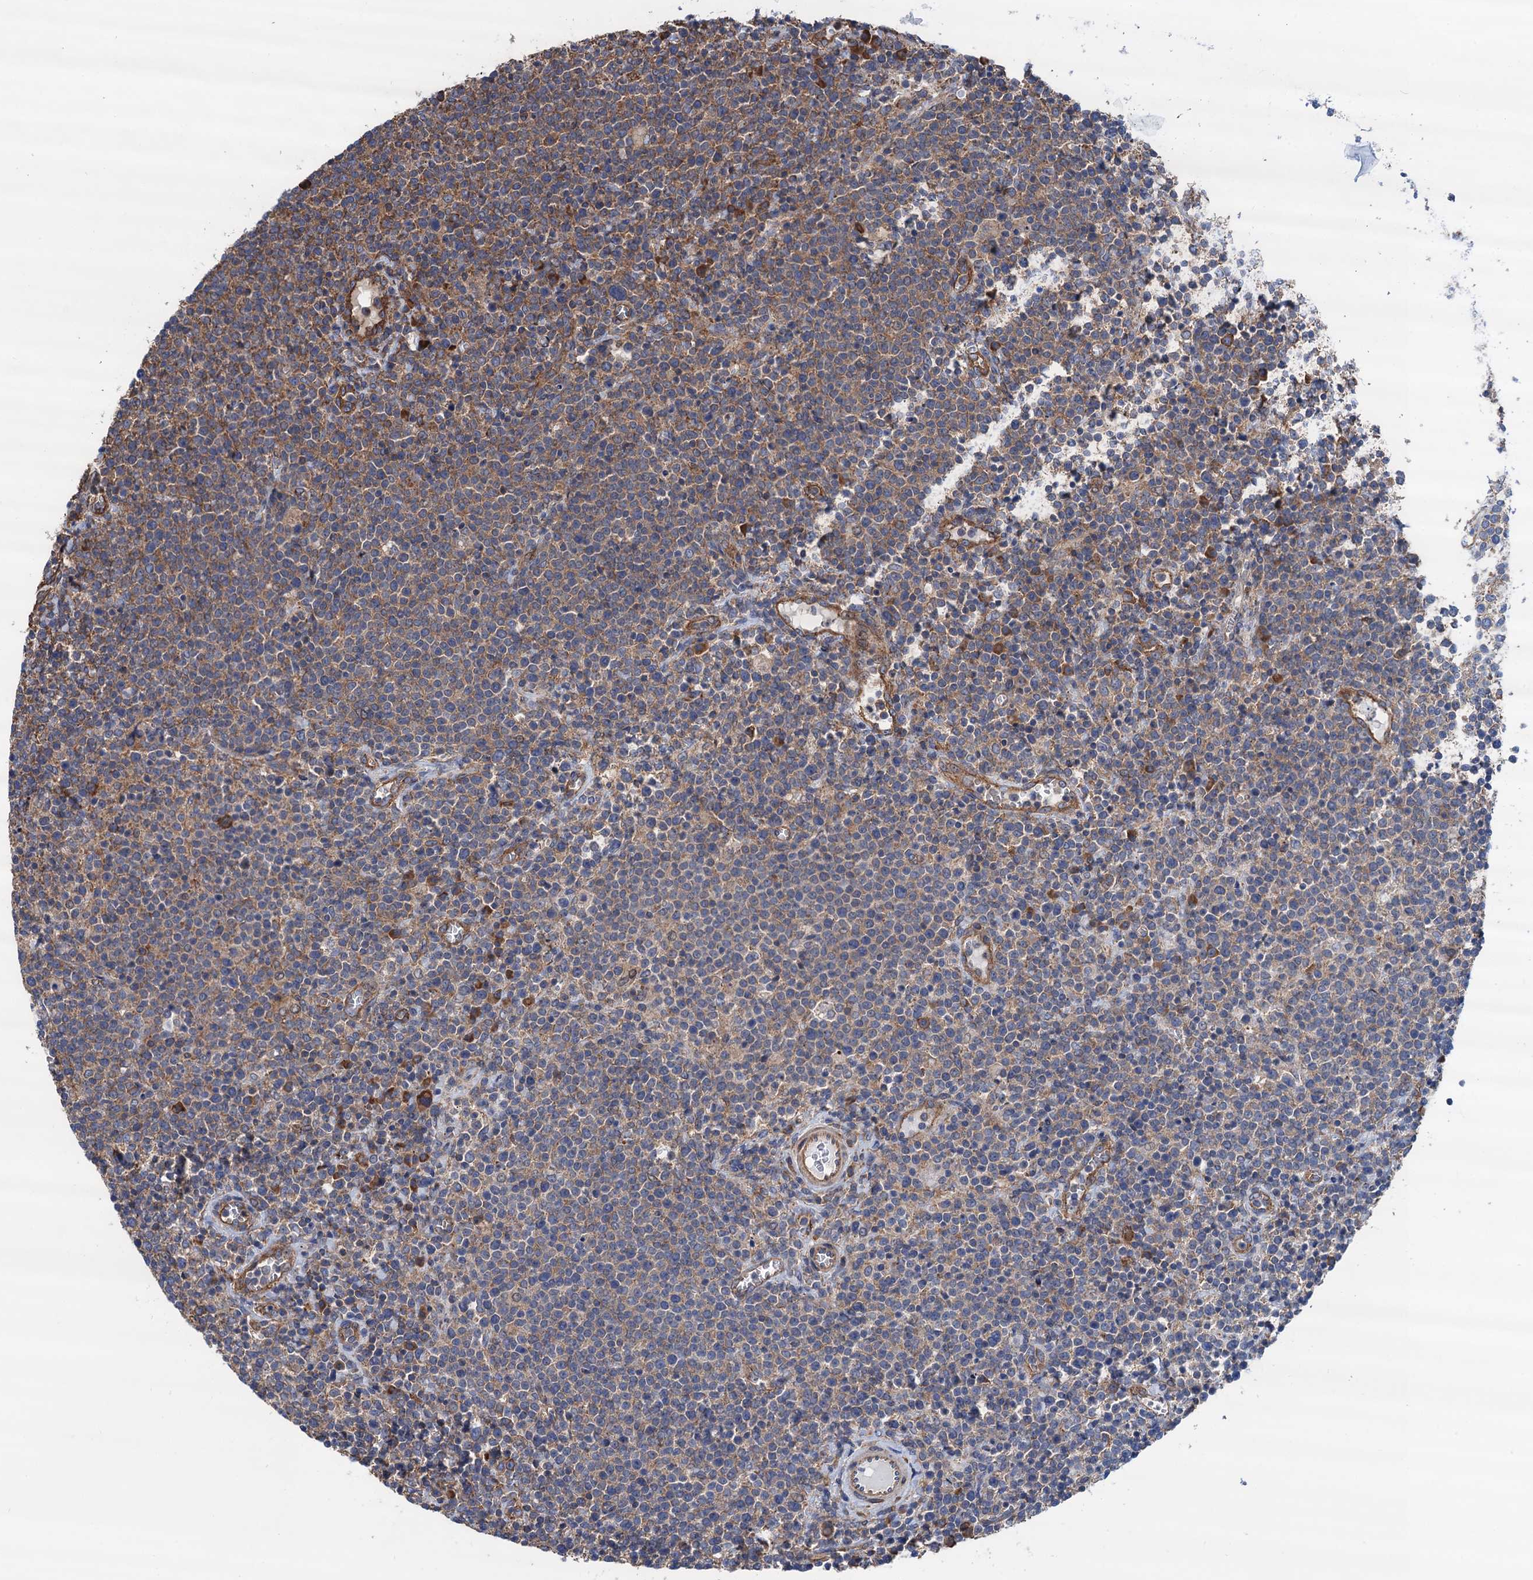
{"staining": {"intensity": "moderate", "quantity": "<25%", "location": "cytoplasmic/membranous"}, "tissue": "lymphoma", "cell_type": "Tumor cells", "image_type": "cancer", "snomed": [{"axis": "morphology", "description": "Malignant lymphoma, non-Hodgkin's type, High grade"}, {"axis": "topography", "description": "Lymph node"}], "caption": "Immunohistochemical staining of human high-grade malignant lymphoma, non-Hodgkin's type demonstrates moderate cytoplasmic/membranous protein positivity in about <25% of tumor cells. (Brightfield microscopy of DAB IHC at high magnification).", "gene": "SLC12A7", "patient": {"sex": "male", "age": 61}}